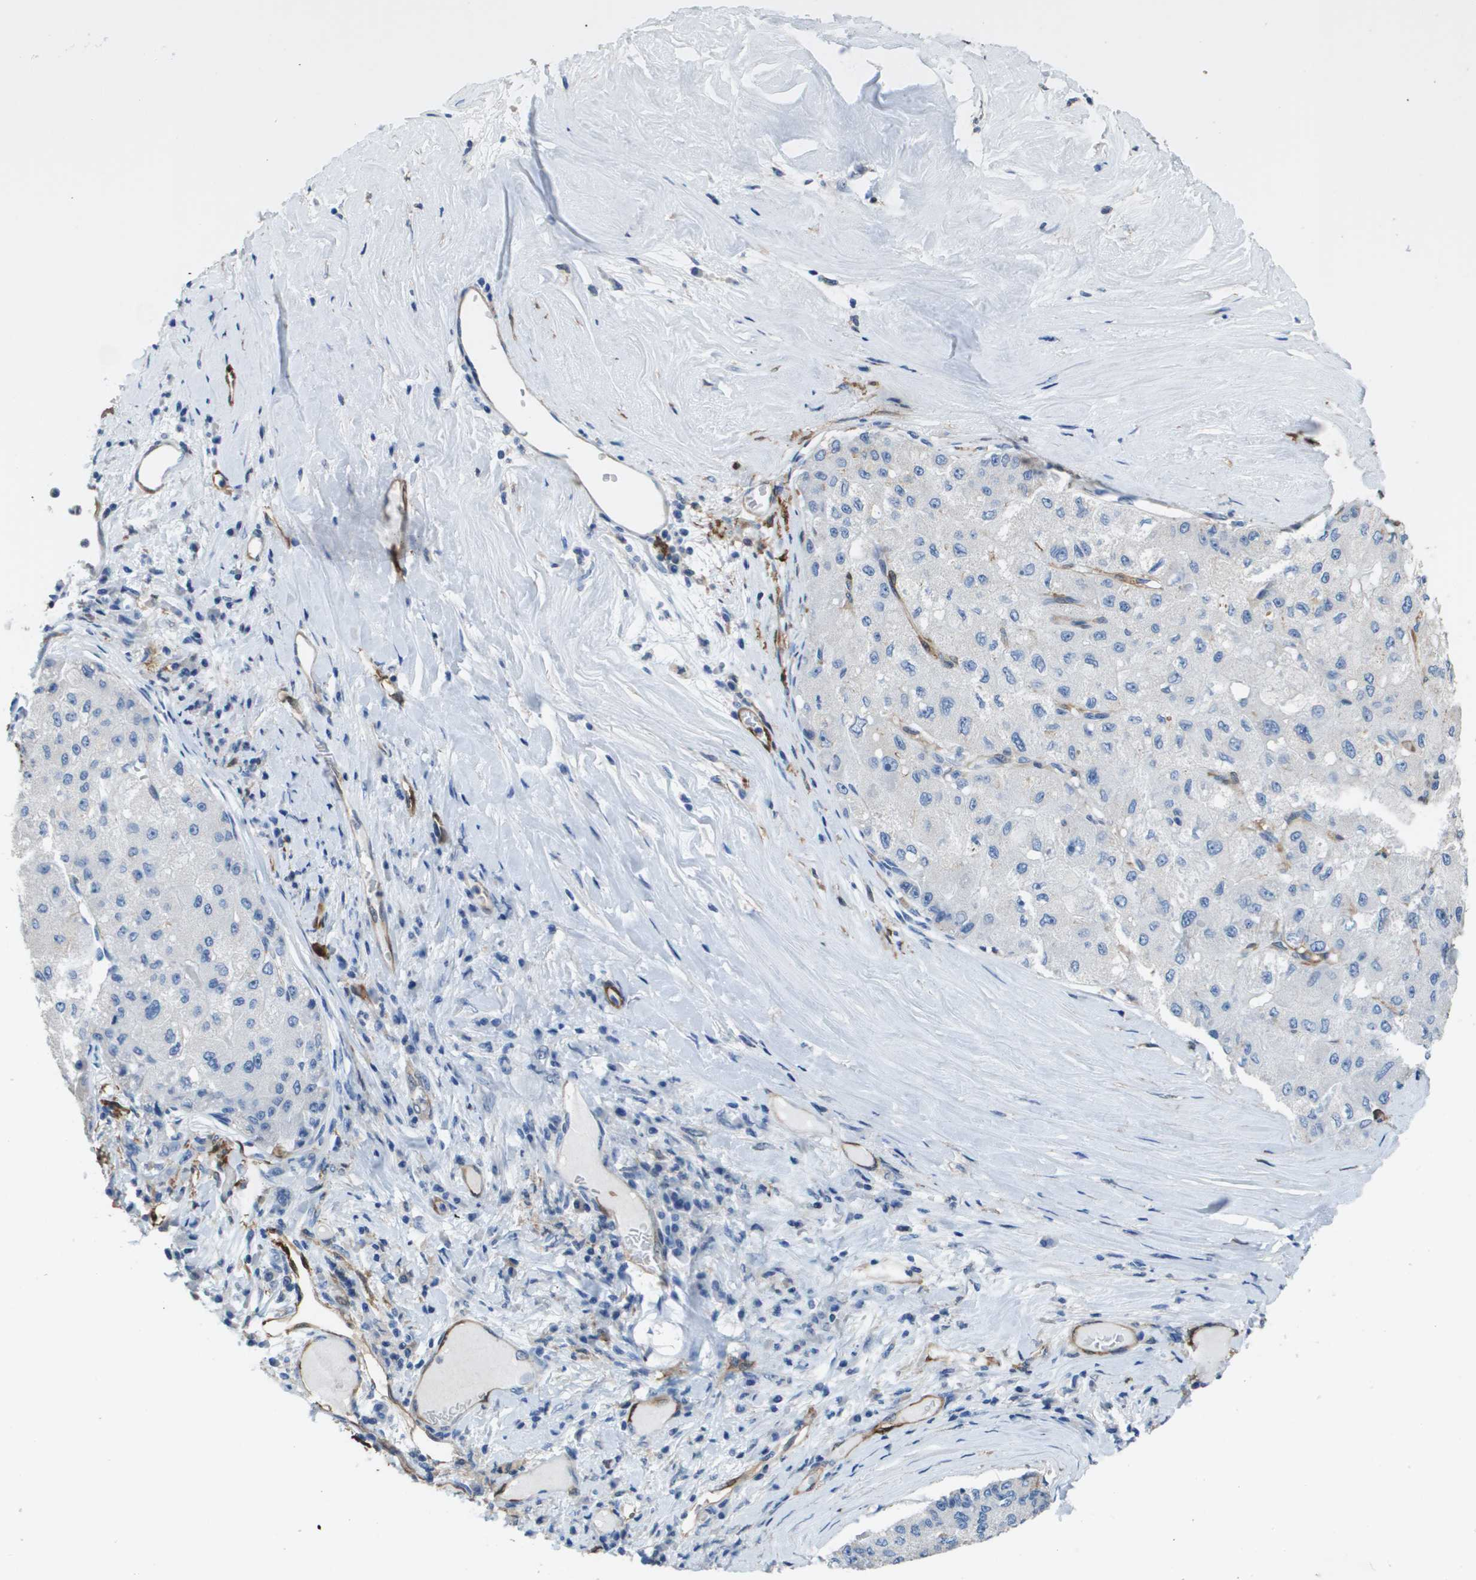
{"staining": {"intensity": "negative", "quantity": "none", "location": "none"}, "tissue": "liver cancer", "cell_type": "Tumor cells", "image_type": "cancer", "snomed": [{"axis": "morphology", "description": "Carcinoma, Hepatocellular, NOS"}, {"axis": "topography", "description": "Liver"}], "caption": "DAB immunohistochemical staining of human hepatocellular carcinoma (liver) shows no significant positivity in tumor cells.", "gene": "FABP5", "patient": {"sex": "male", "age": 80}}